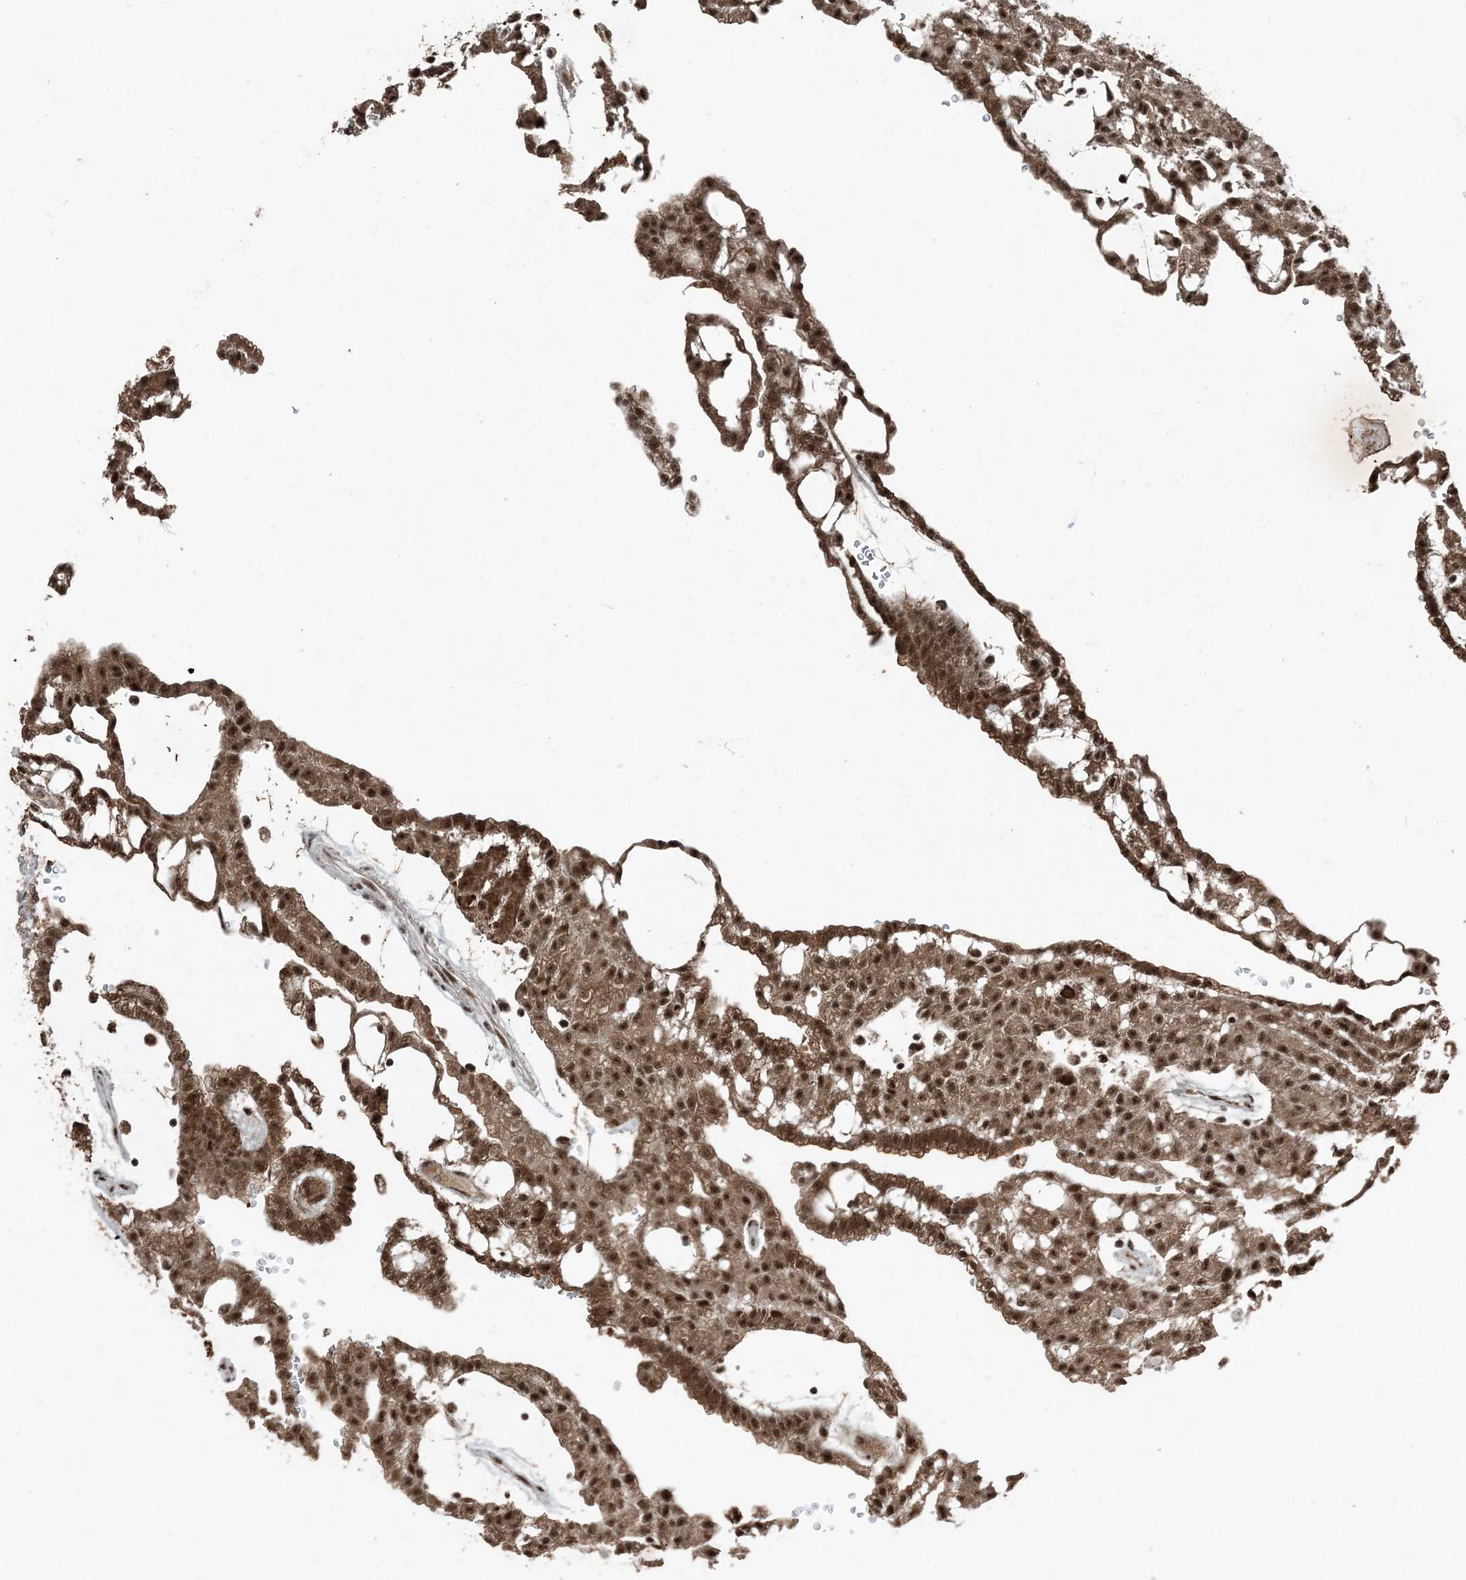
{"staining": {"intensity": "moderate", "quantity": ">75%", "location": "cytoplasmic/membranous,nuclear"}, "tissue": "renal cancer", "cell_type": "Tumor cells", "image_type": "cancer", "snomed": [{"axis": "morphology", "description": "Adenocarcinoma, NOS"}, {"axis": "topography", "description": "Kidney"}], "caption": "IHC of human renal adenocarcinoma shows medium levels of moderate cytoplasmic/membranous and nuclear expression in approximately >75% of tumor cells. The staining was performed using DAB to visualize the protein expression in brown, while the nuclei were stained in blue with hematoxylin (Magnification: 20x).", "gene": "TADA2B", "patient": {"sex": "male", "age": 63}}